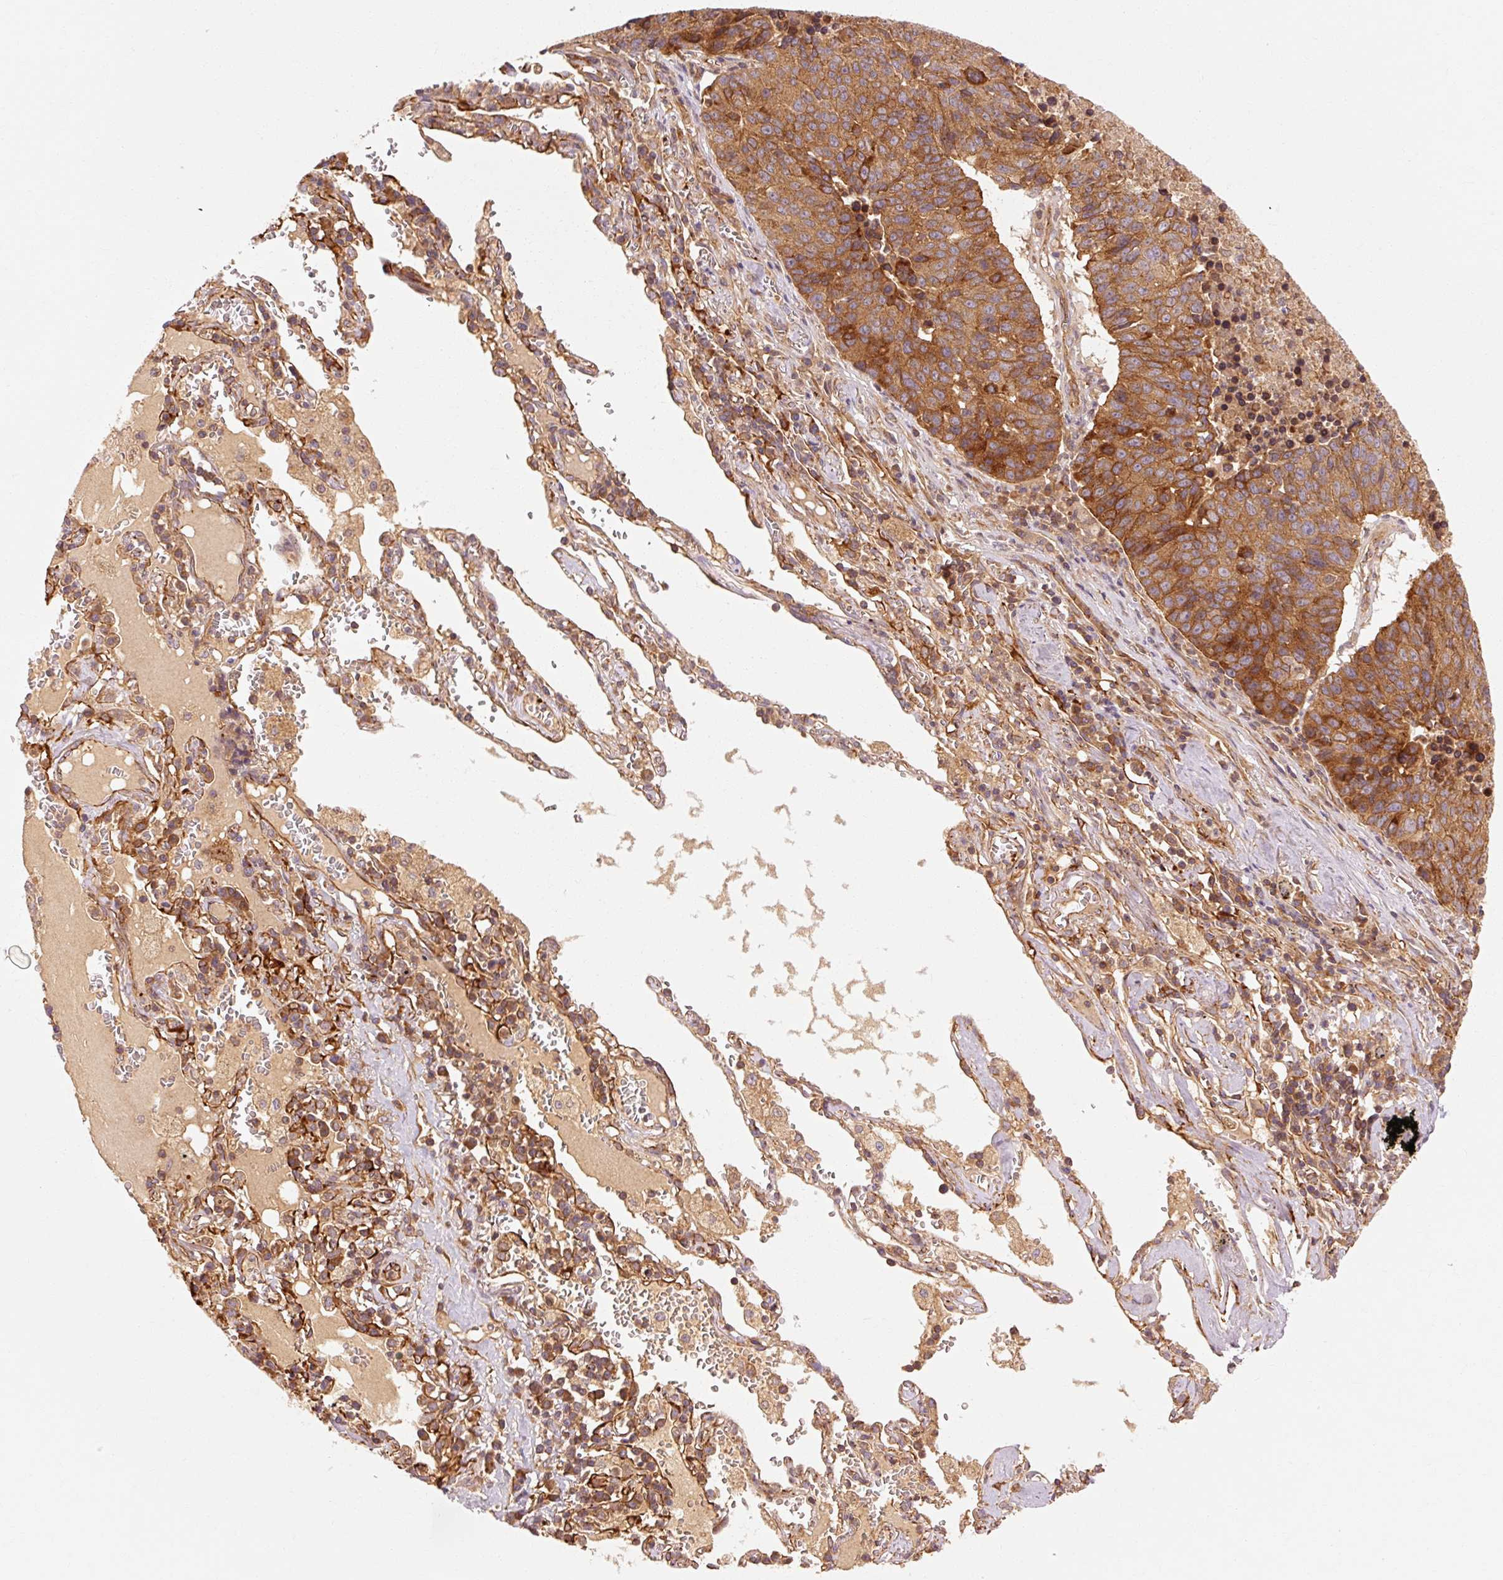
{"staining": {"intensity": "moderate", "quantity": "25%-75%", "location": "cytoplasmic/membranous"}, "tissue": "lung cancer", "cell_type": "Tumor cells", "image_type": "cancer", "snomed": [{"axis": "morphology", "description": "Squamous cell carcinoma, NOS"}, {"axis": "topography", "description": "Lung"}], "caption": "Lung squamous cell carcinoma was stained to show a protein in brown. There is medium levels of moderate cytoplasmic/membranous positivity in approximately 25%-75% of tumor cells.", "gene": "CTNNA1", "patient": {"sex": "female", "age": 66}}